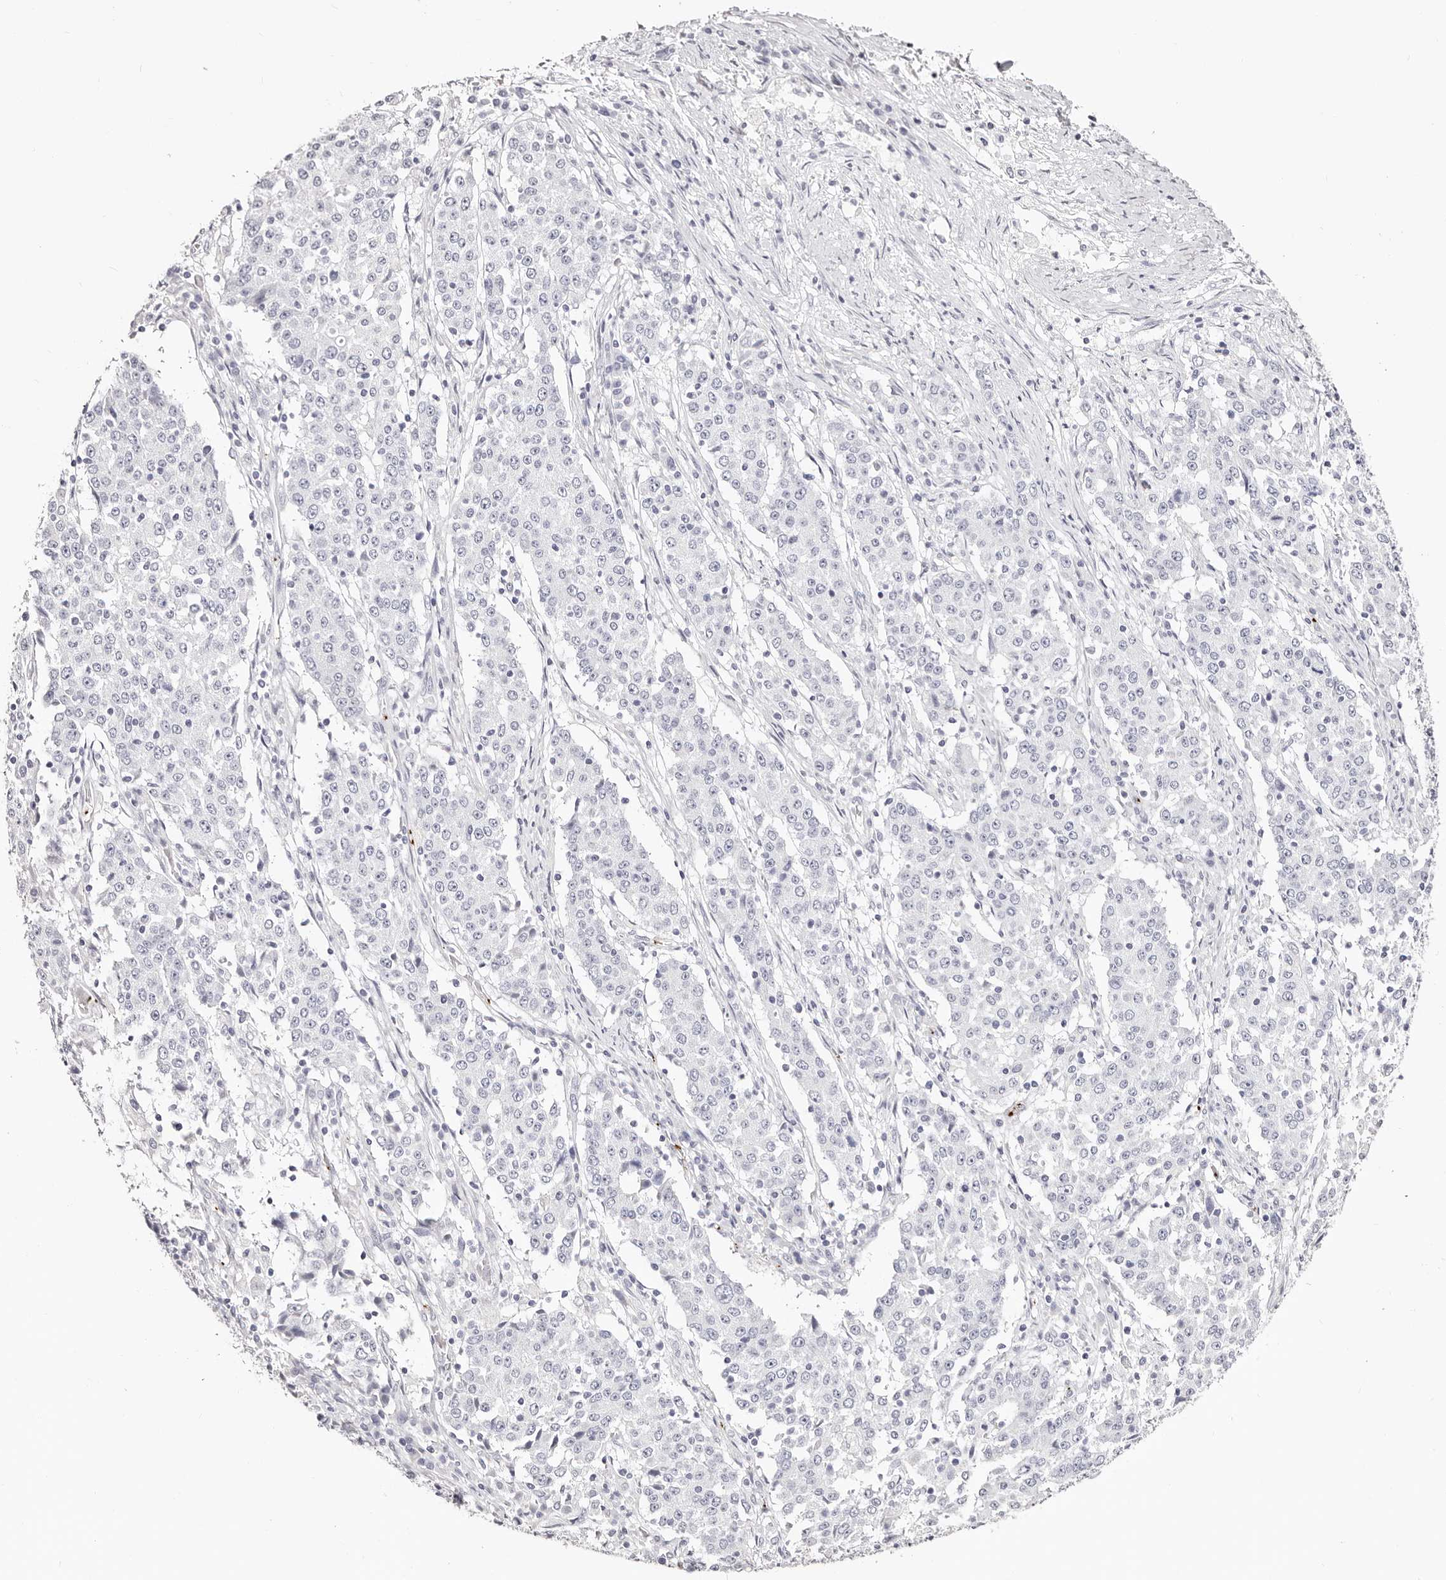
{"staining": {"intensity": "negative", "quantity": "none", "location": "none"}, "tissue": "stomach cancer", "cell_type": "Tumor cells", "image_type": "cancer", "snomed": [{"axis": "morphology", "description": "Adenocarcinoma, NOS"}, {"axis": "topography", "description": "Stomach"}], "caption": "Immunohistochemistry (IHC) of stomach adenocarcinoma exhibits no staining in tumor cells.", "gene": "PF4", "patient": {"sex": "male", "age": 59}}